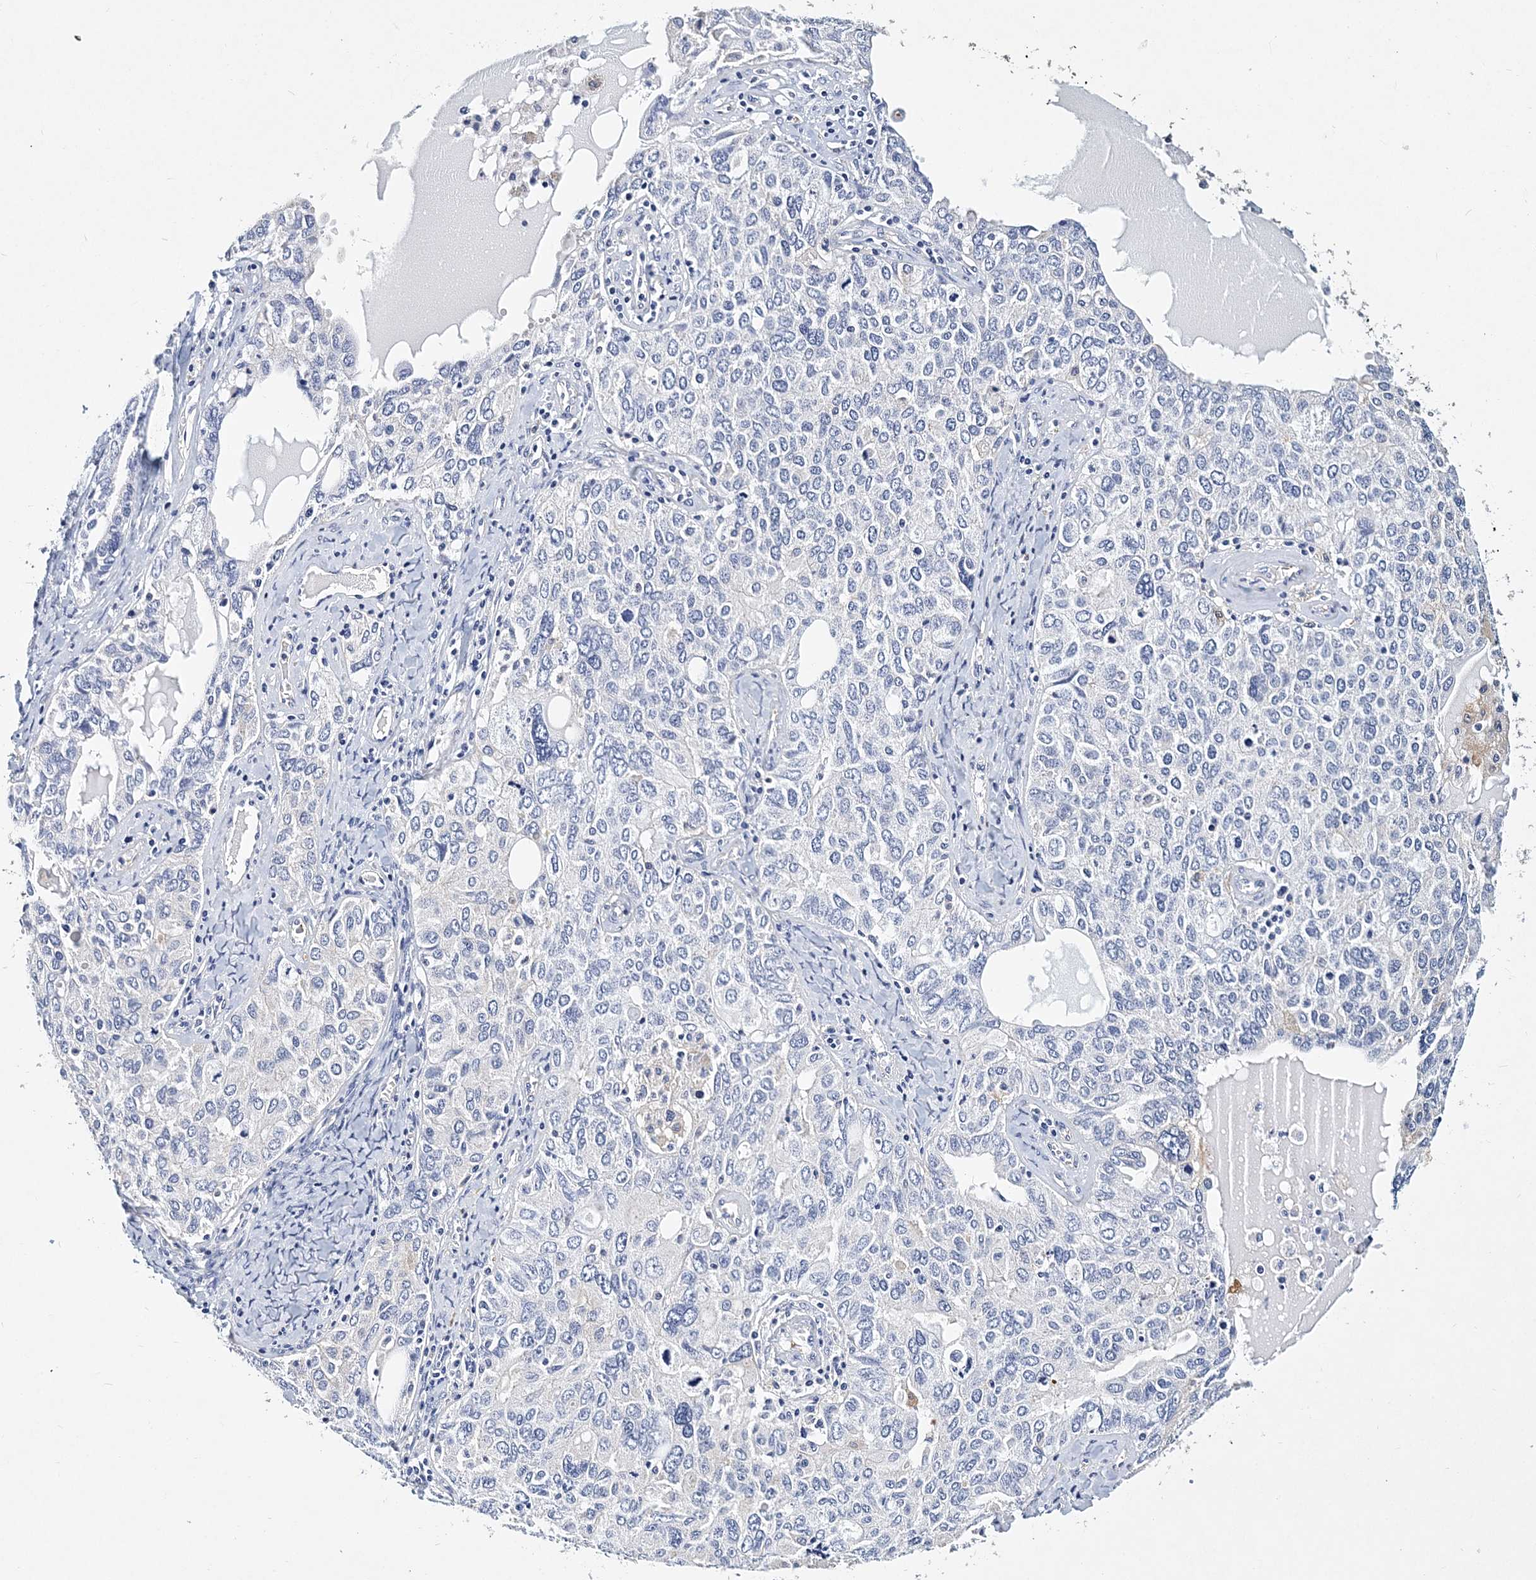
{"staining": {"intensity": "negative", "quantity": "none", "location": "none"}, "tissue": "ovarian cancer", "cell_type": "Tumor cells", "image_type": "cancer", "snomed": [{"axis": "morphology", "description": "Carcinoma, endometroid"}, {"axis": "topography", "description": "Ovary"}], "caption": "This is an IHC photomicrograph of ovarian cancer. There is no expression in tumor cells.", "gene": "ITGA2B", "patient": {"sex": "female", "age": 62}}